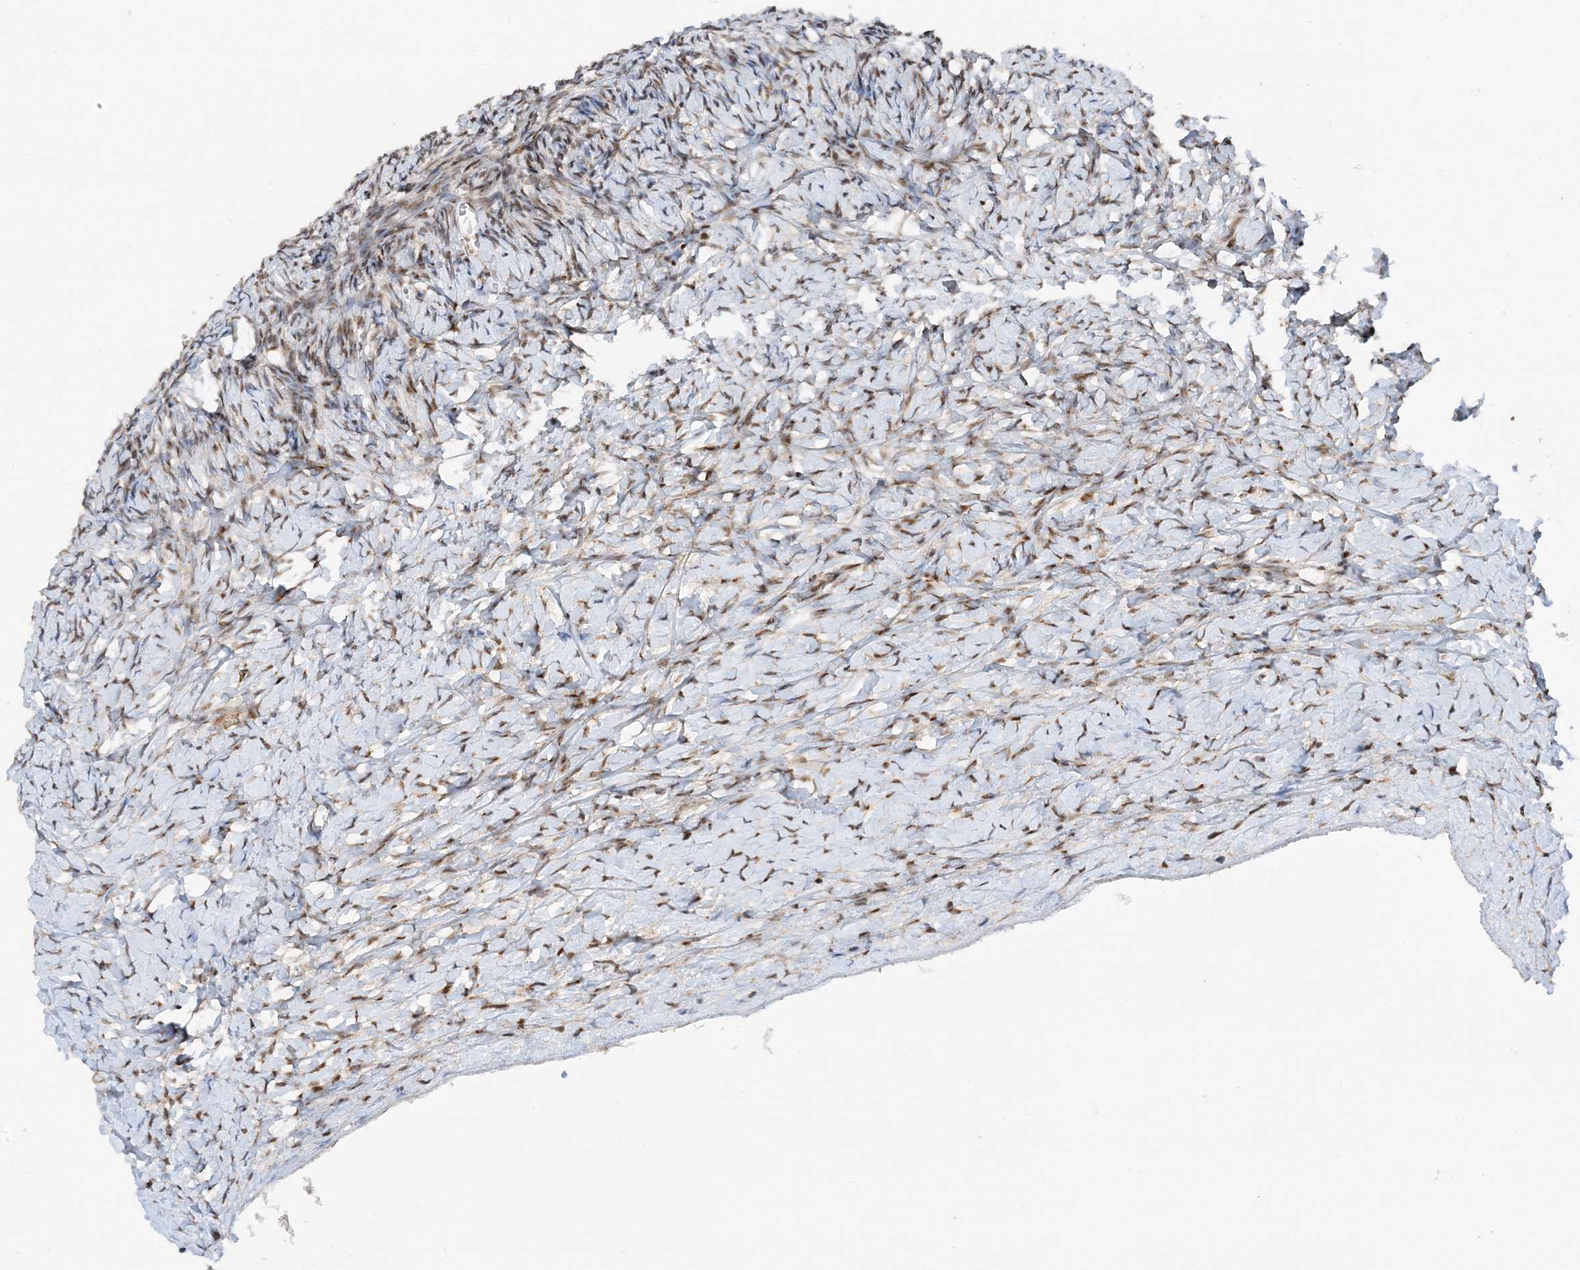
{"staining": {"intensity": "moderate", "quantity": ">75%", "location": "cytoplasmic/membranous"}, "tissue": "ovary", "cell_type": "Follicle cells", "image_type": "normal", "snomed": [{"axis": "morphology", "description": "Normal tissue, NOS"}, {"axis": "morphology", "description": "Developmental malformation"}, {"axis": "topography", "description": "Ovary"}], "caption": "IHC (DAB (3,3'-diaminobenzidine)) staining of unremarkable ovary shows moderate cytoplasmic/membranous protein staining in approximately >75% of follicle cells.", "gene": "TATDN3", "patient": {"sex": "female", "age": 39}}